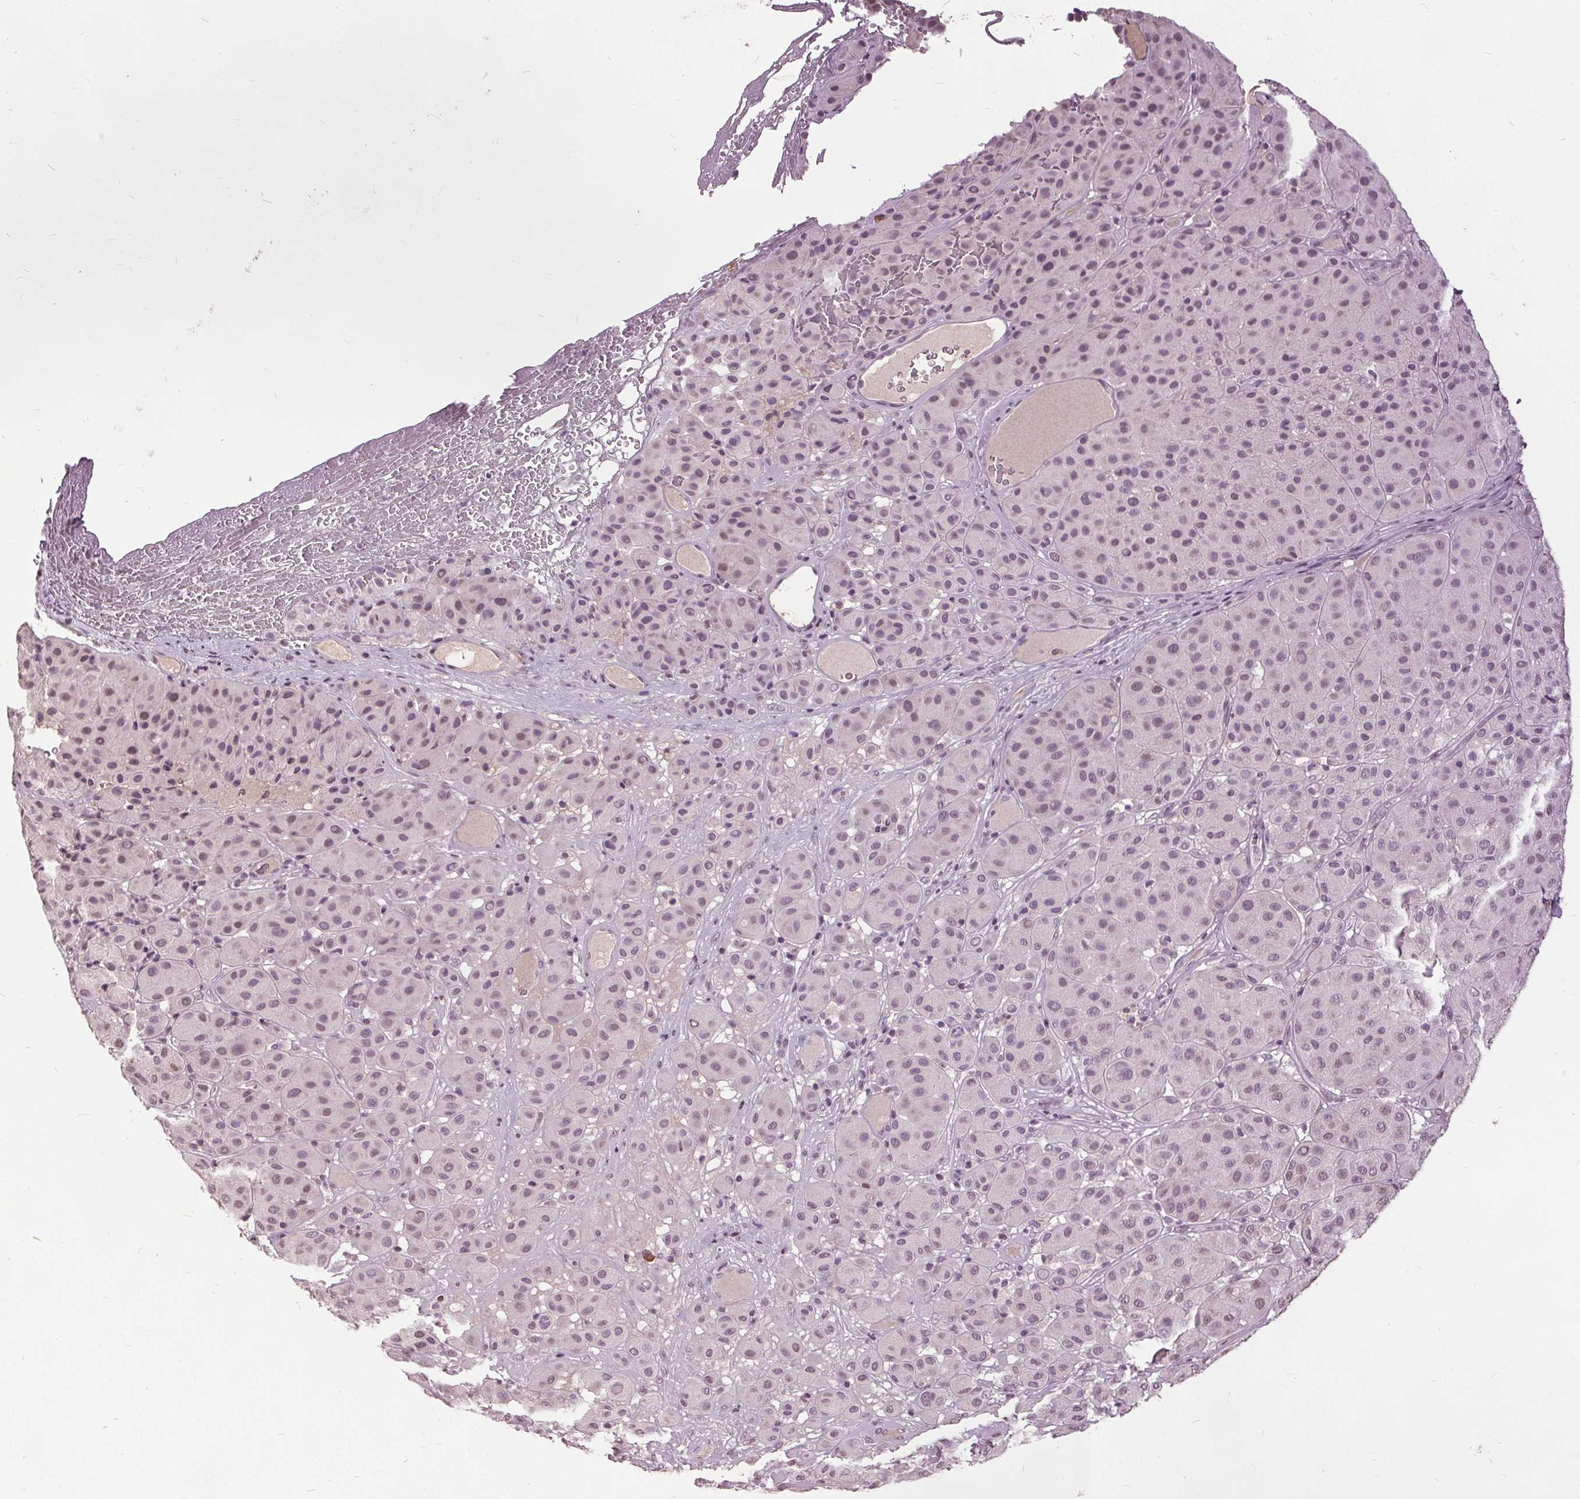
{"staining": {"intensity": "negative", "quantity": "none", "location": "none"}, "tissue": "melanoma", "cell_type": "Tumor cells", "image_type": "cancer", "snomed": [{"axis": "morphology", "description": "Malignant melanoma, Metastatic site"}, {"axis": "topography", "description": "Smooth muscle"}], "caption": "A histopathology image of melanoma stained for a protein reveals no brown staining in tumor cells.", "gene": "CXCL16", "patient": {"sex": "male", "age": 41}}